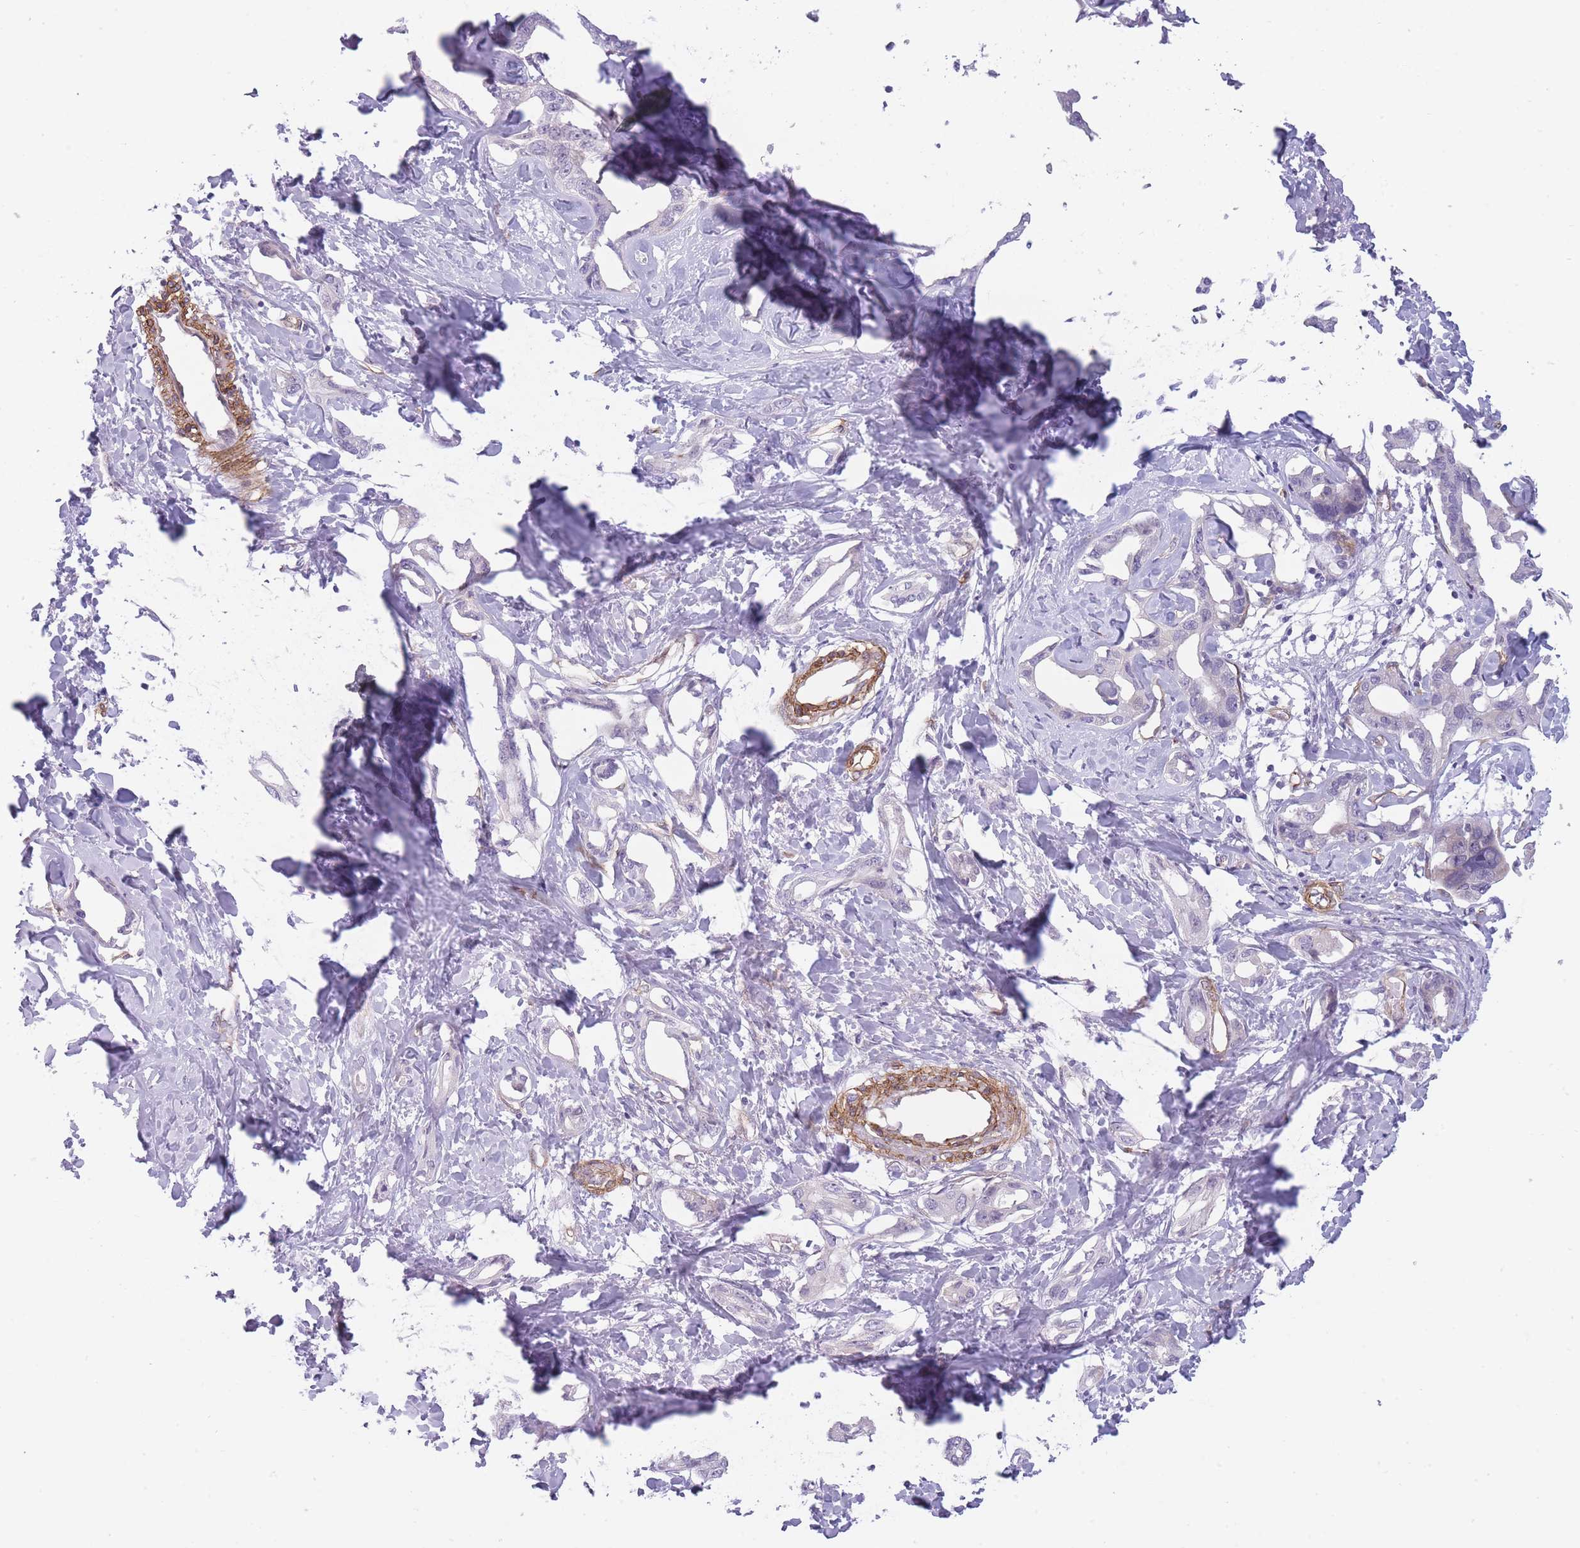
{"staining": {"intensity": "negative", "quantity": "none", "location": "none"}, "tissue": "liver cancer", "cell_type": "Tumor cells", "image_type": "cancer", "snomed": [{"axis": "morphology", "description": "Cholangiocarcinoma"}, {"axis": "topography", "description": "Liver"}], "caption": "Immunohistochemical staining of liver cancer (cholangiocarcinoma) displays no significant expression in tumor cells. The staining is performed using DAB (3,3'-diaminobenzidine) brown chromogen with nuclei counter-stained in using hematoxylin.", "gene": "OR6B3", "patient": {"sex": "male", "age": 59}}